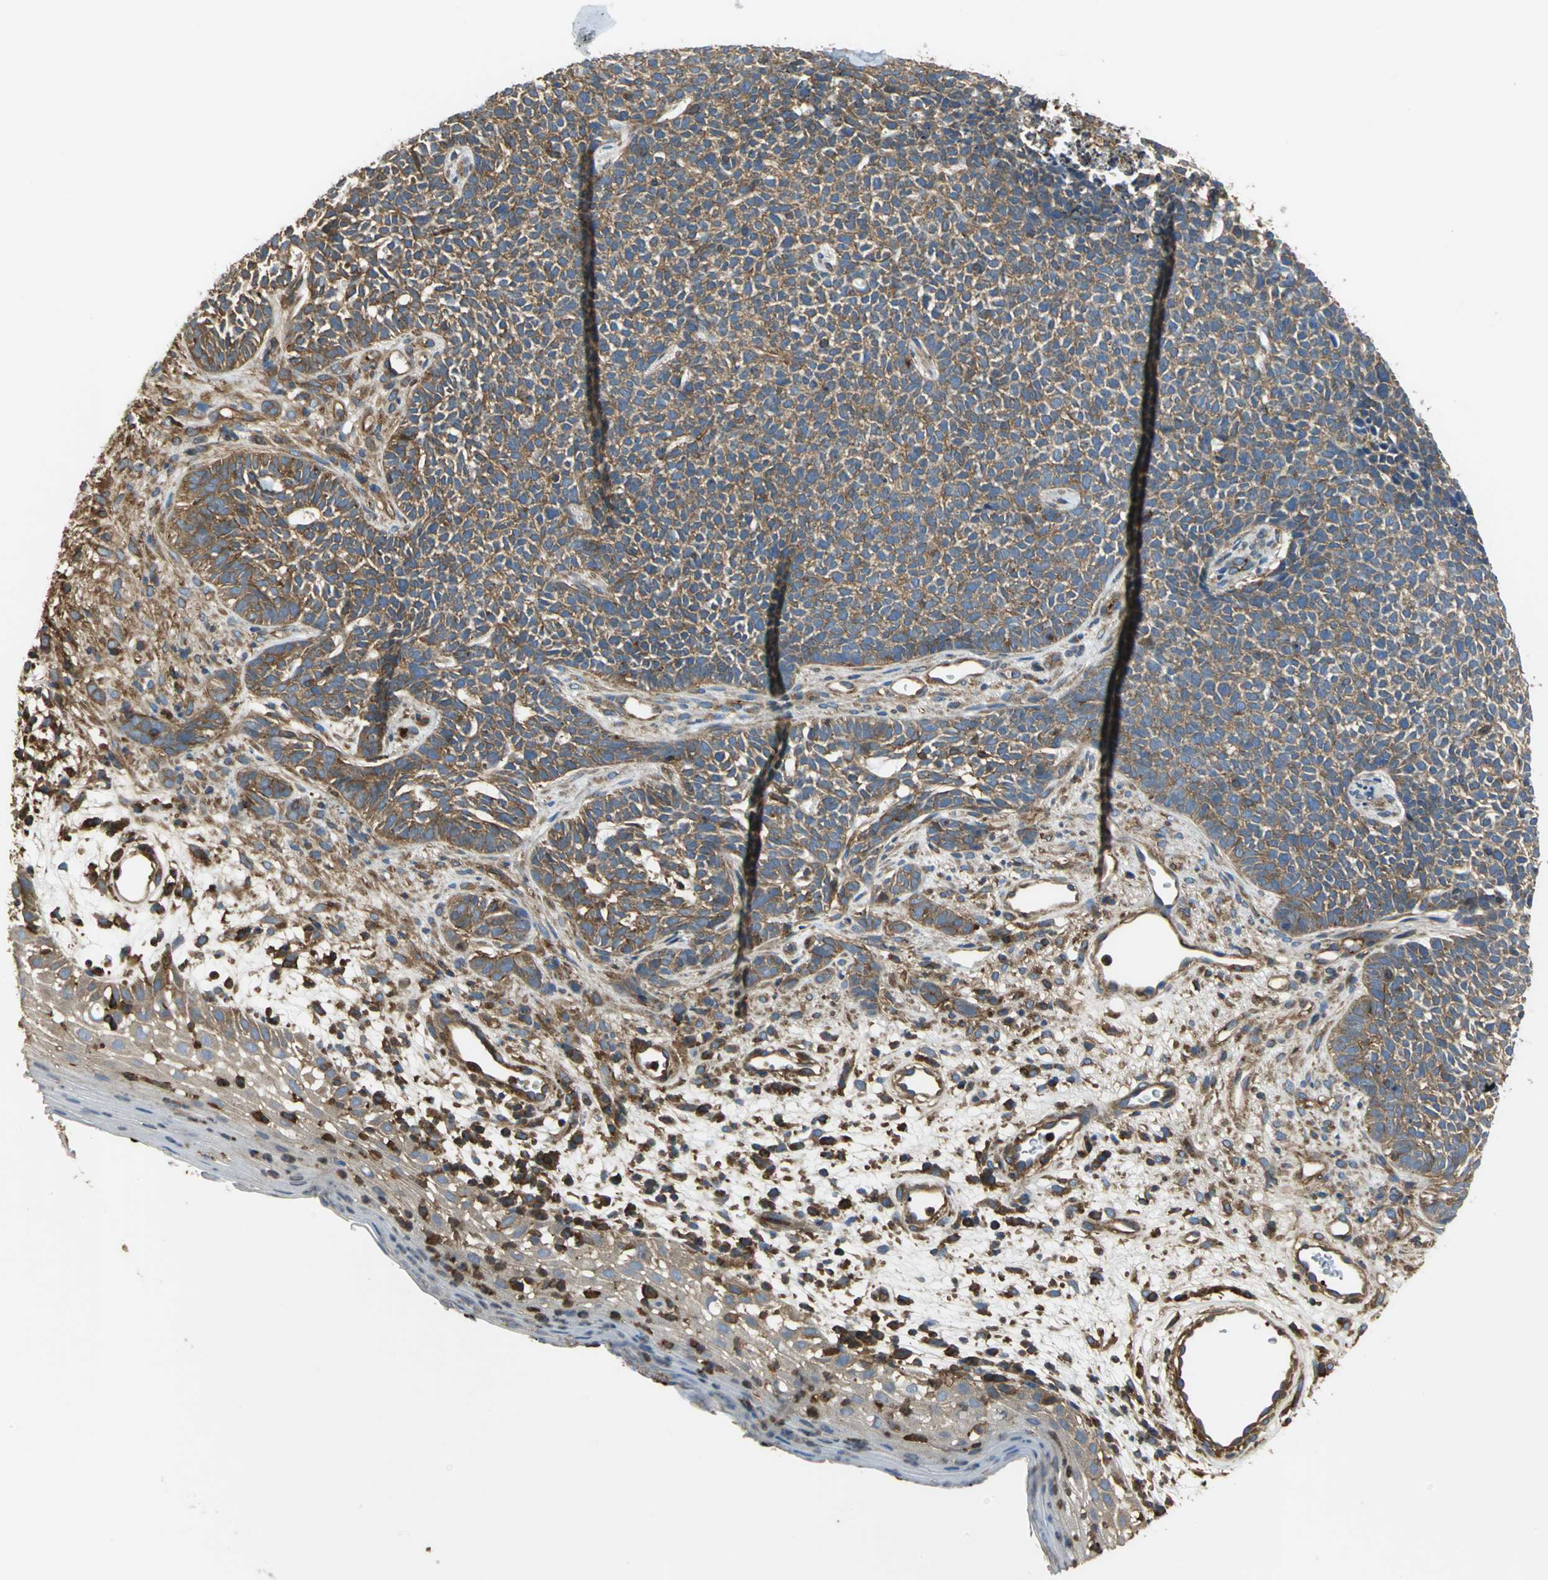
{"staining": {"intensity": "moderate", "quantity": ">75%", "location": "cytoplasmic/membranous"}, "tissue": "skin cancer", "cell_type": "Tumor cells", "image_type": "cancer", "snomed": [{"axis": "morphology", "description": "Basal cell carcinoma"}, {"axis": "topography", "description": "Skin"}], "caption": "A medium amount of moderate cytoplasmic/membranous expression is seen in approximately >75% of tumor cells in skin basal cell carcinoma tissue.", "gene": "TLN1", "patient": {"sex": "female", "age": 84}}